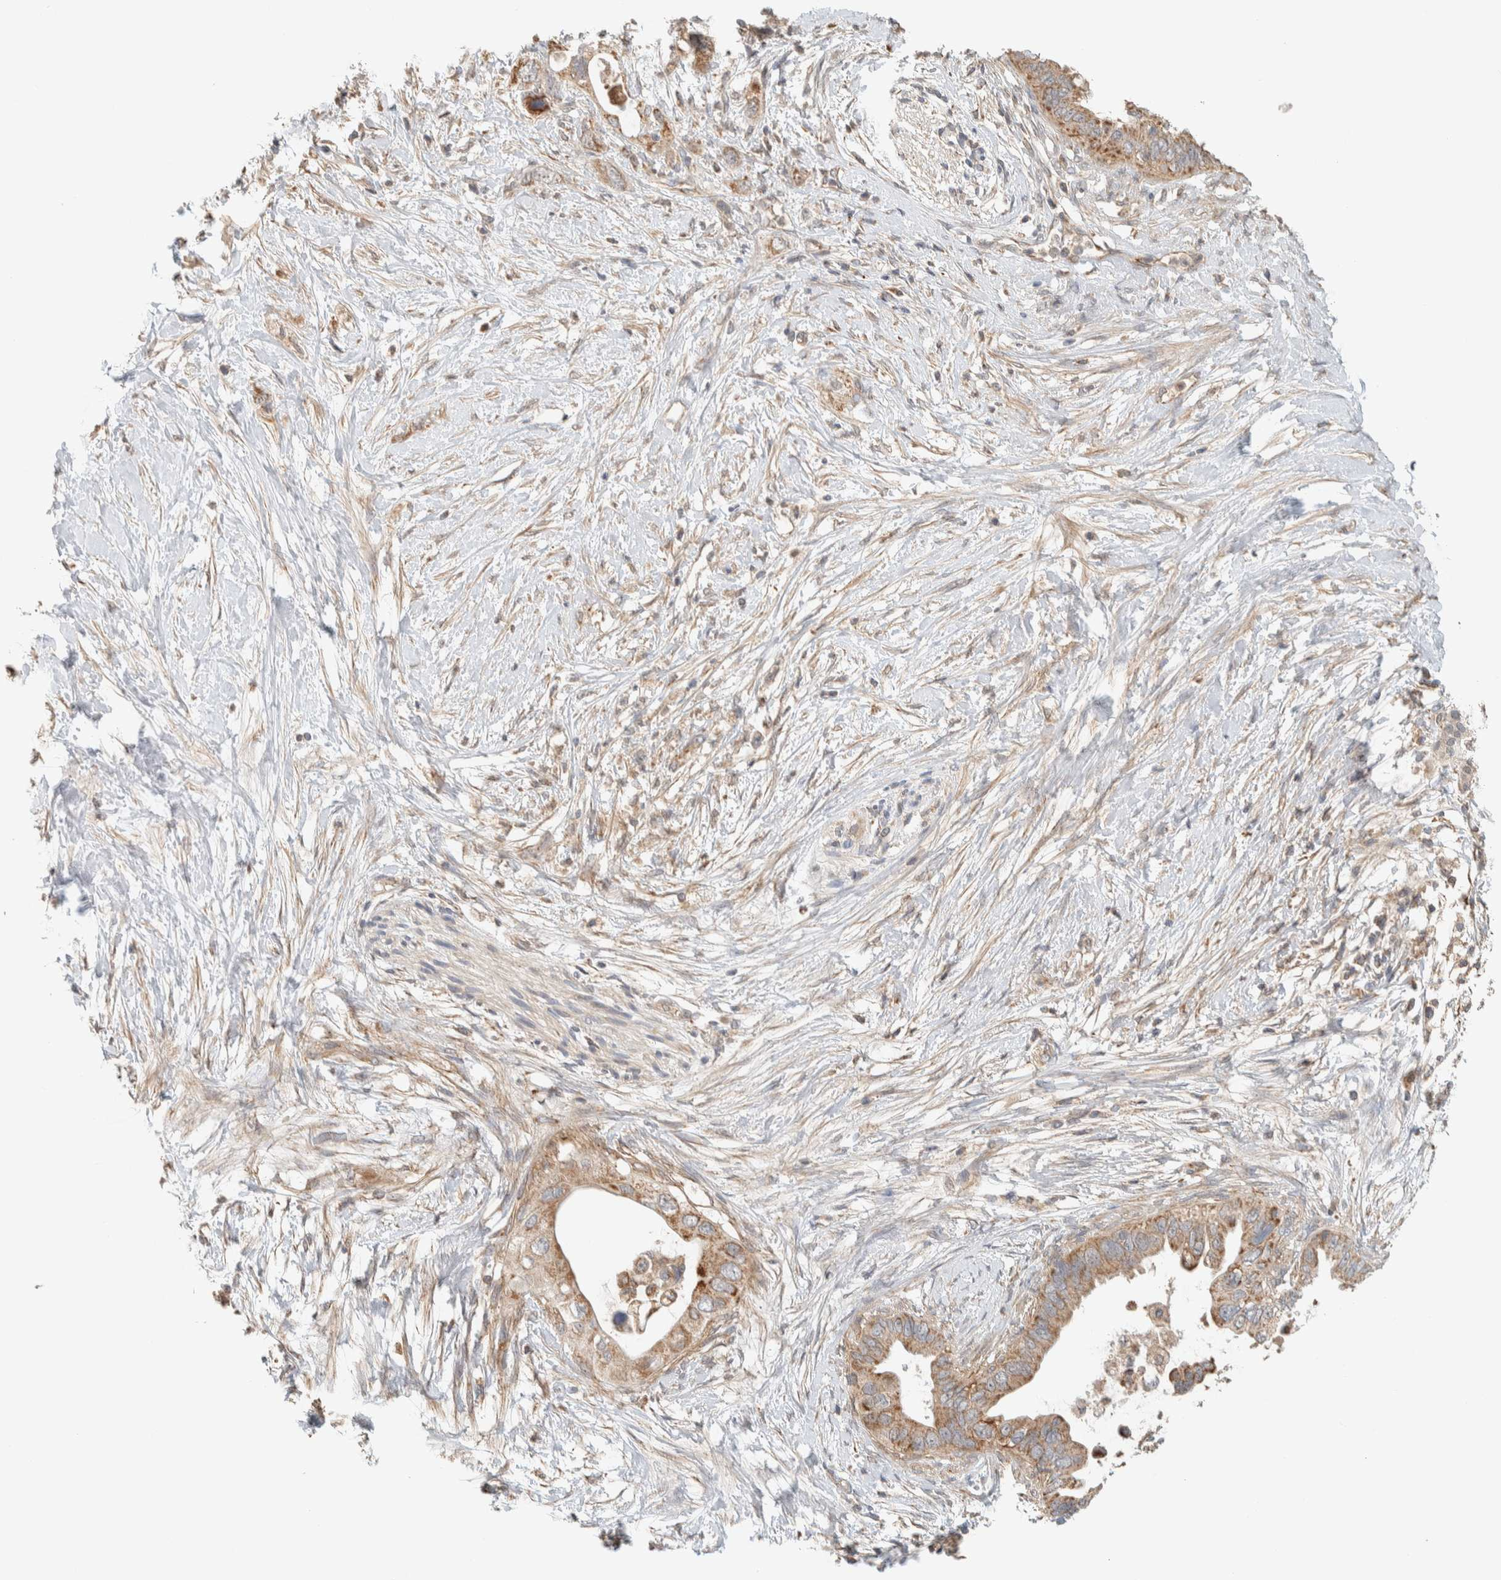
{"staining": {"intensity": "moderate", "quantity": ">75%", "location": "cytoplasmic/membranous"}, "tissue": "pancreatic cancer", "cell_type": "Tumor cells", "image_type": "cancer", "snomed": [{"axis": "morphology", "description": "Adenocarcinoma, NOS"}, {"axis": "topography", "description": "Pancreas"}], "caption": "Tumor cells demonstrate medium levels of moderate cytoplasmic/membranous expression in about >75% of cells in human pancreatic adenocarcinoma.", "gene": "PDE7B", "patient": {"sex": "female", "age": 56}}